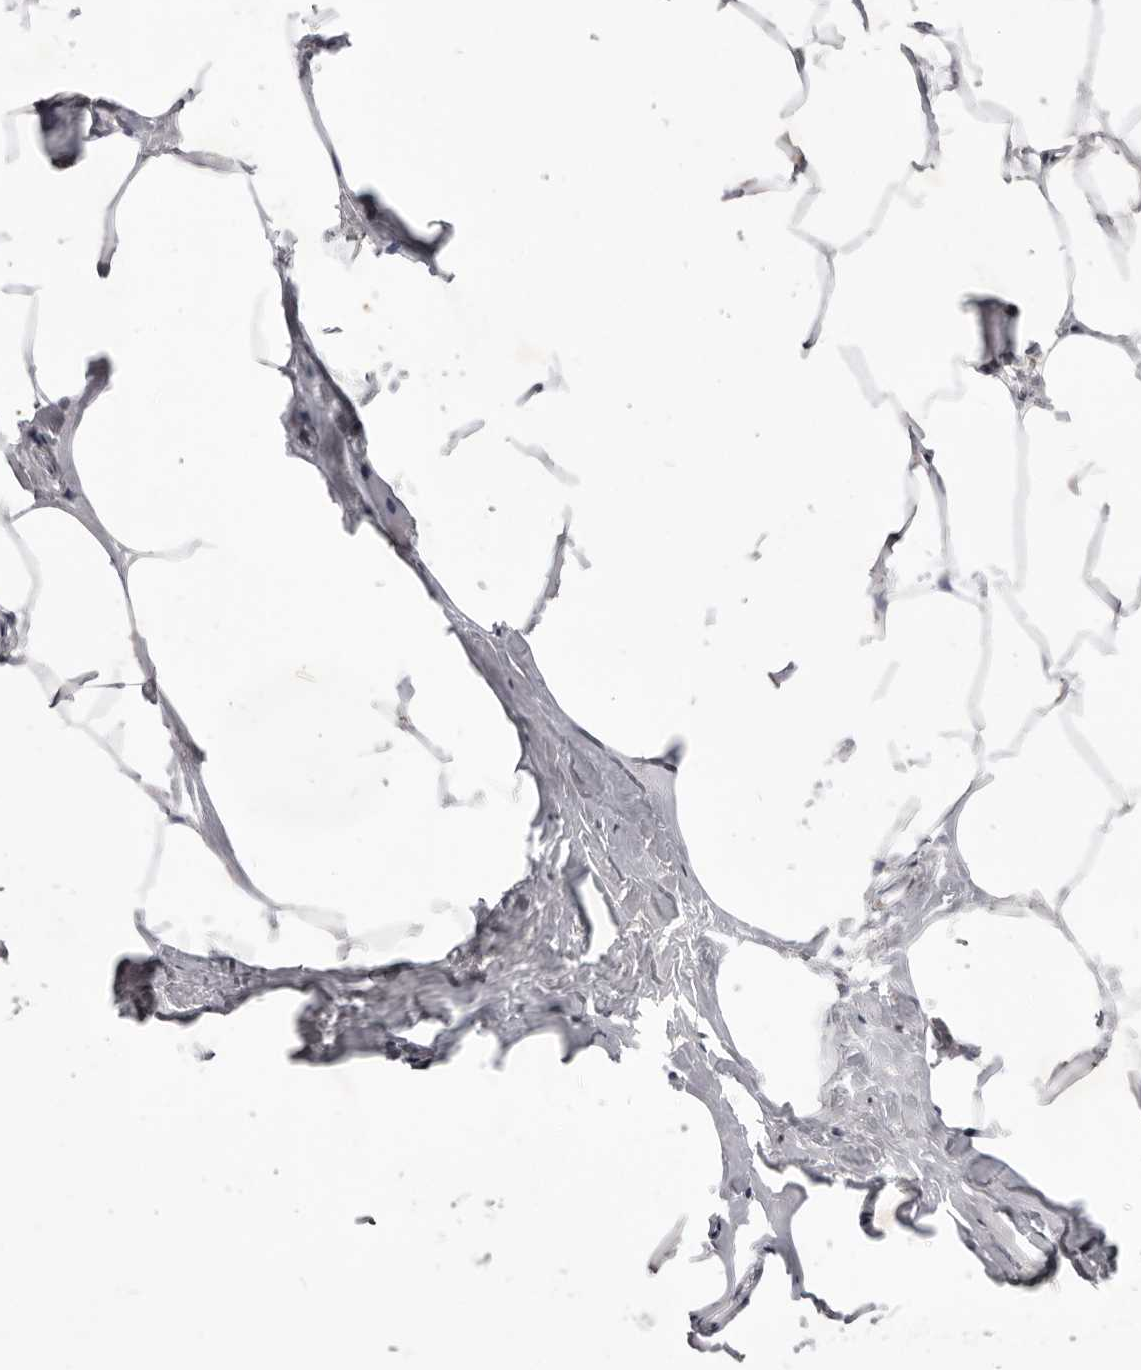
{"staining": {"intensity": "negative", "quantity": "none", "location": "none"}, "tissue": "breast", "cell_type": "Adipocytes", "image_type": "normal", "snomed": [{"axis": "morphology", "description": "Normal tissue, NOS"}, {"axis": "topography", "description": "Breast"}], "caption": "This is a photomicrograph of IHC staining of benign breast, which shows no staining in adipocytes. (Stains: DAB (3,3'-diaminobenzidine) IHC with hematoxylin counter stain, Microscopy: brightfield microscopy at high magnification).", "gene": "TBC1D8B", "patient": {"sex": "female", "age": 62}}